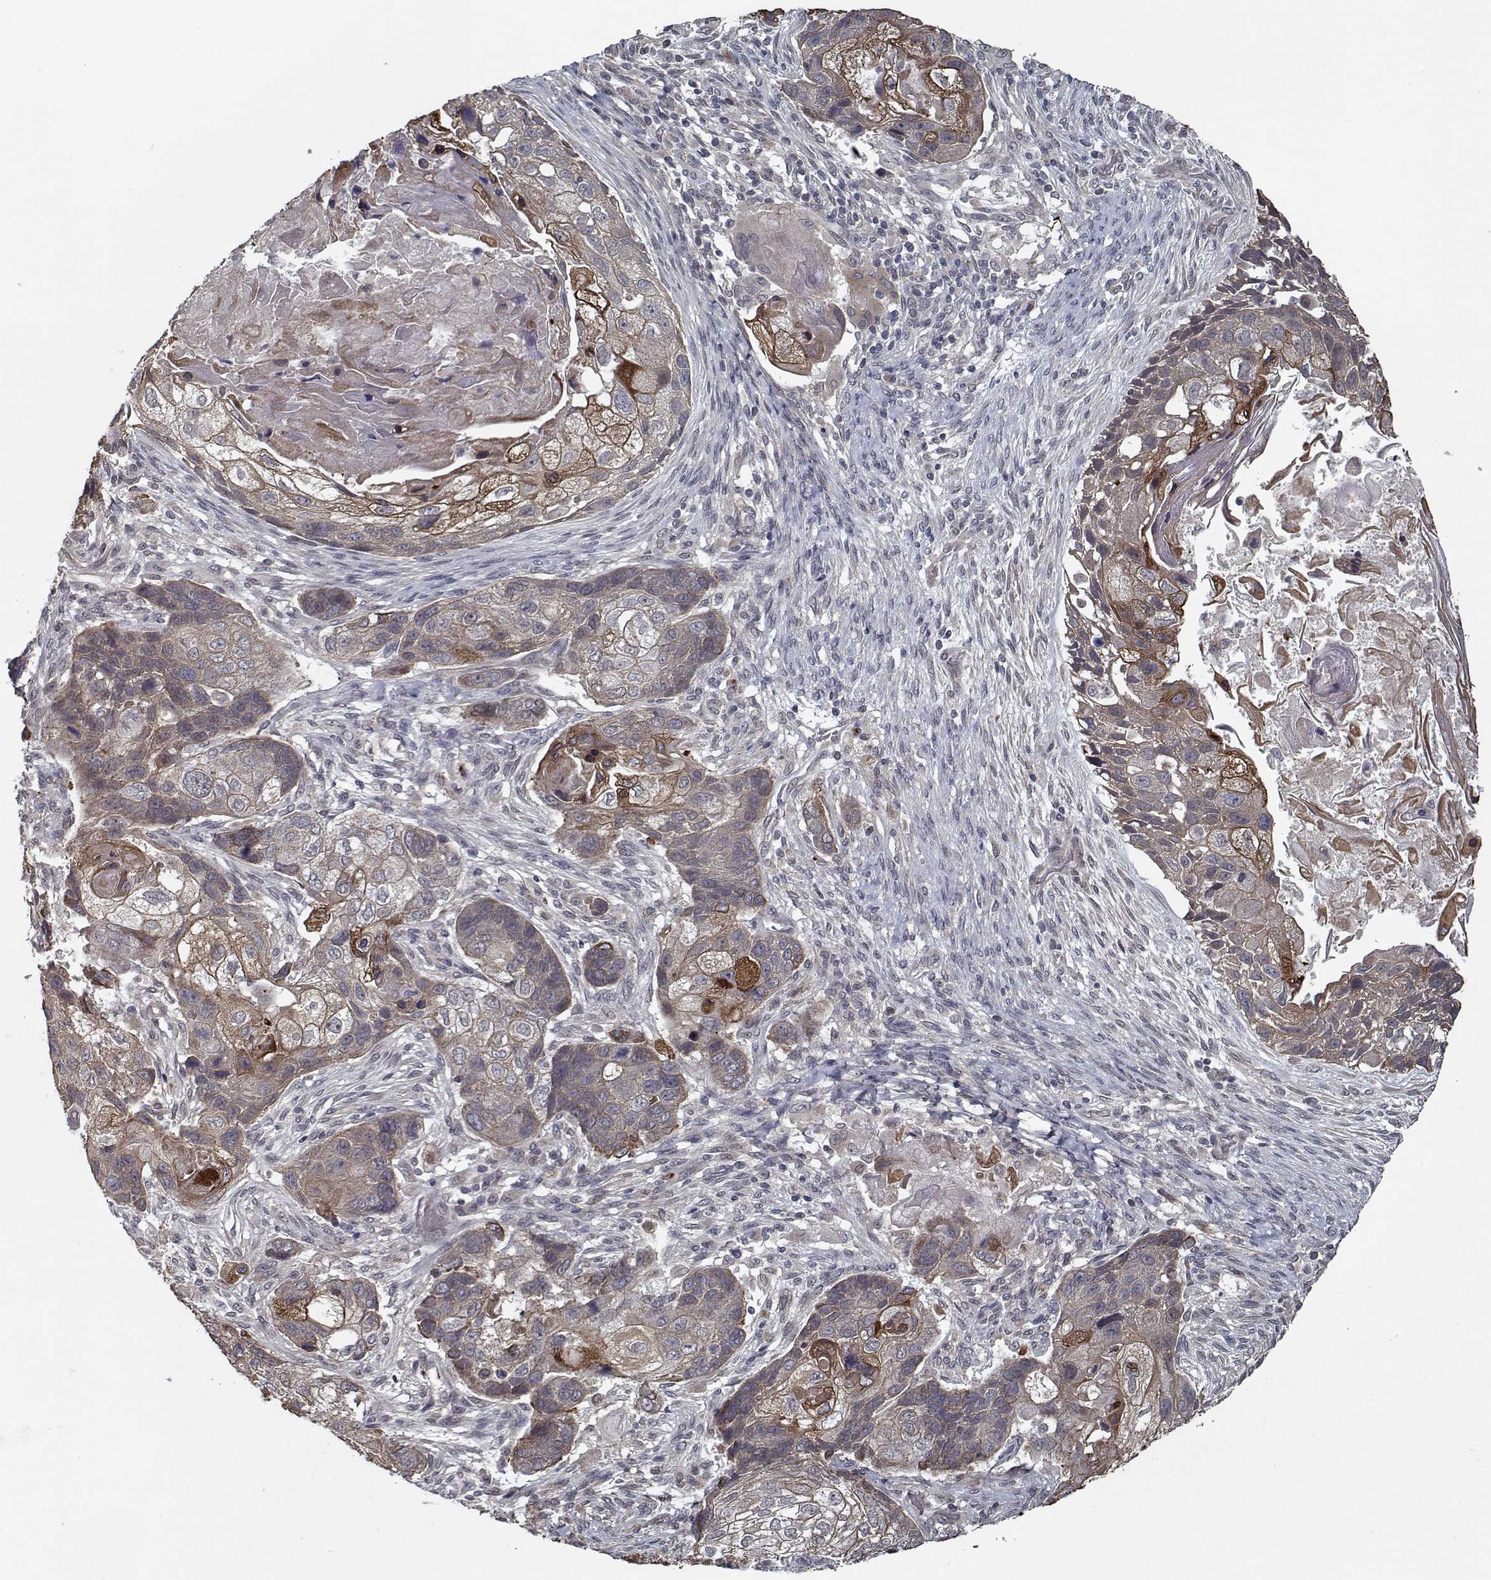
{"staining": {"intensity": "moderate", "quantity": "25%-75%", "location": "cytoplasmic/membranous"}, "tissue": "lung cancer", "cell_type": "Tumor cells", "image_type": "cancer", "snomed": [{"axis": "morphology", "description": "Squamous cell carcinoma, NOS"}, {"axis": "topography", "description": "Lung"}], "caption": "Squamous cell carcinoma (lung) stained for a protein exhibits moderate cytoplasmic/membranous positivity in tumor cells.", "gene": "NLK", "patient": {"sex": "male", "age": 69}}